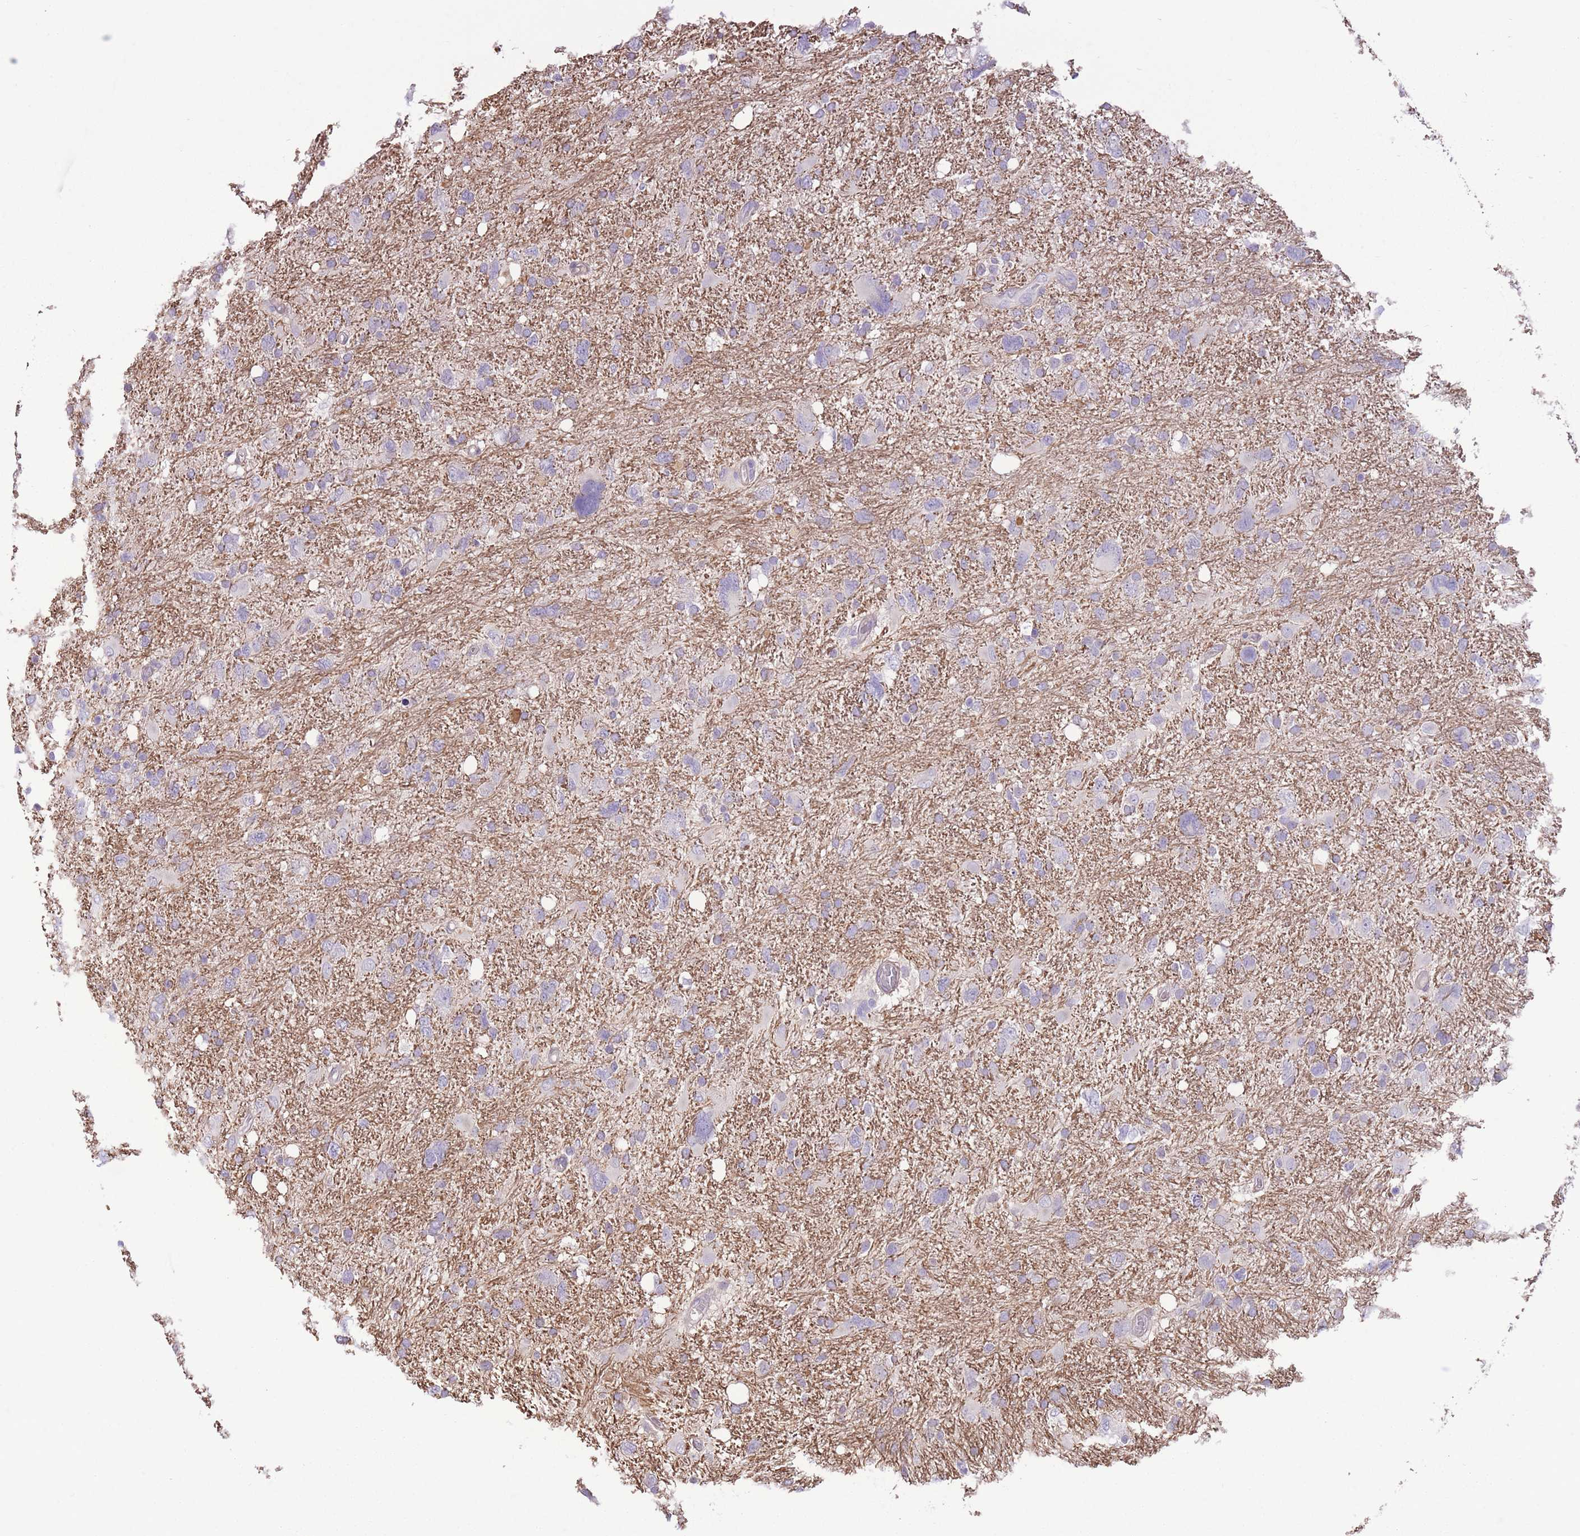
{"staining": {"intensity": "negative", "quantity": "none", "location": "none"}, "tissue": "glioma", "cell_type": "Tumor cells", "image_type": "cancer", "snomed": [{"axis": "morphology", "description": "Glioma, malignant, High grade"}, {"axis": "topography", "description": "Brain"}], "caption": "IHC of malignant high-grade glioma reveals no expression in tumor cells.", "gene": "WDR70", "patient": {"sex": "male", "age": 61}}